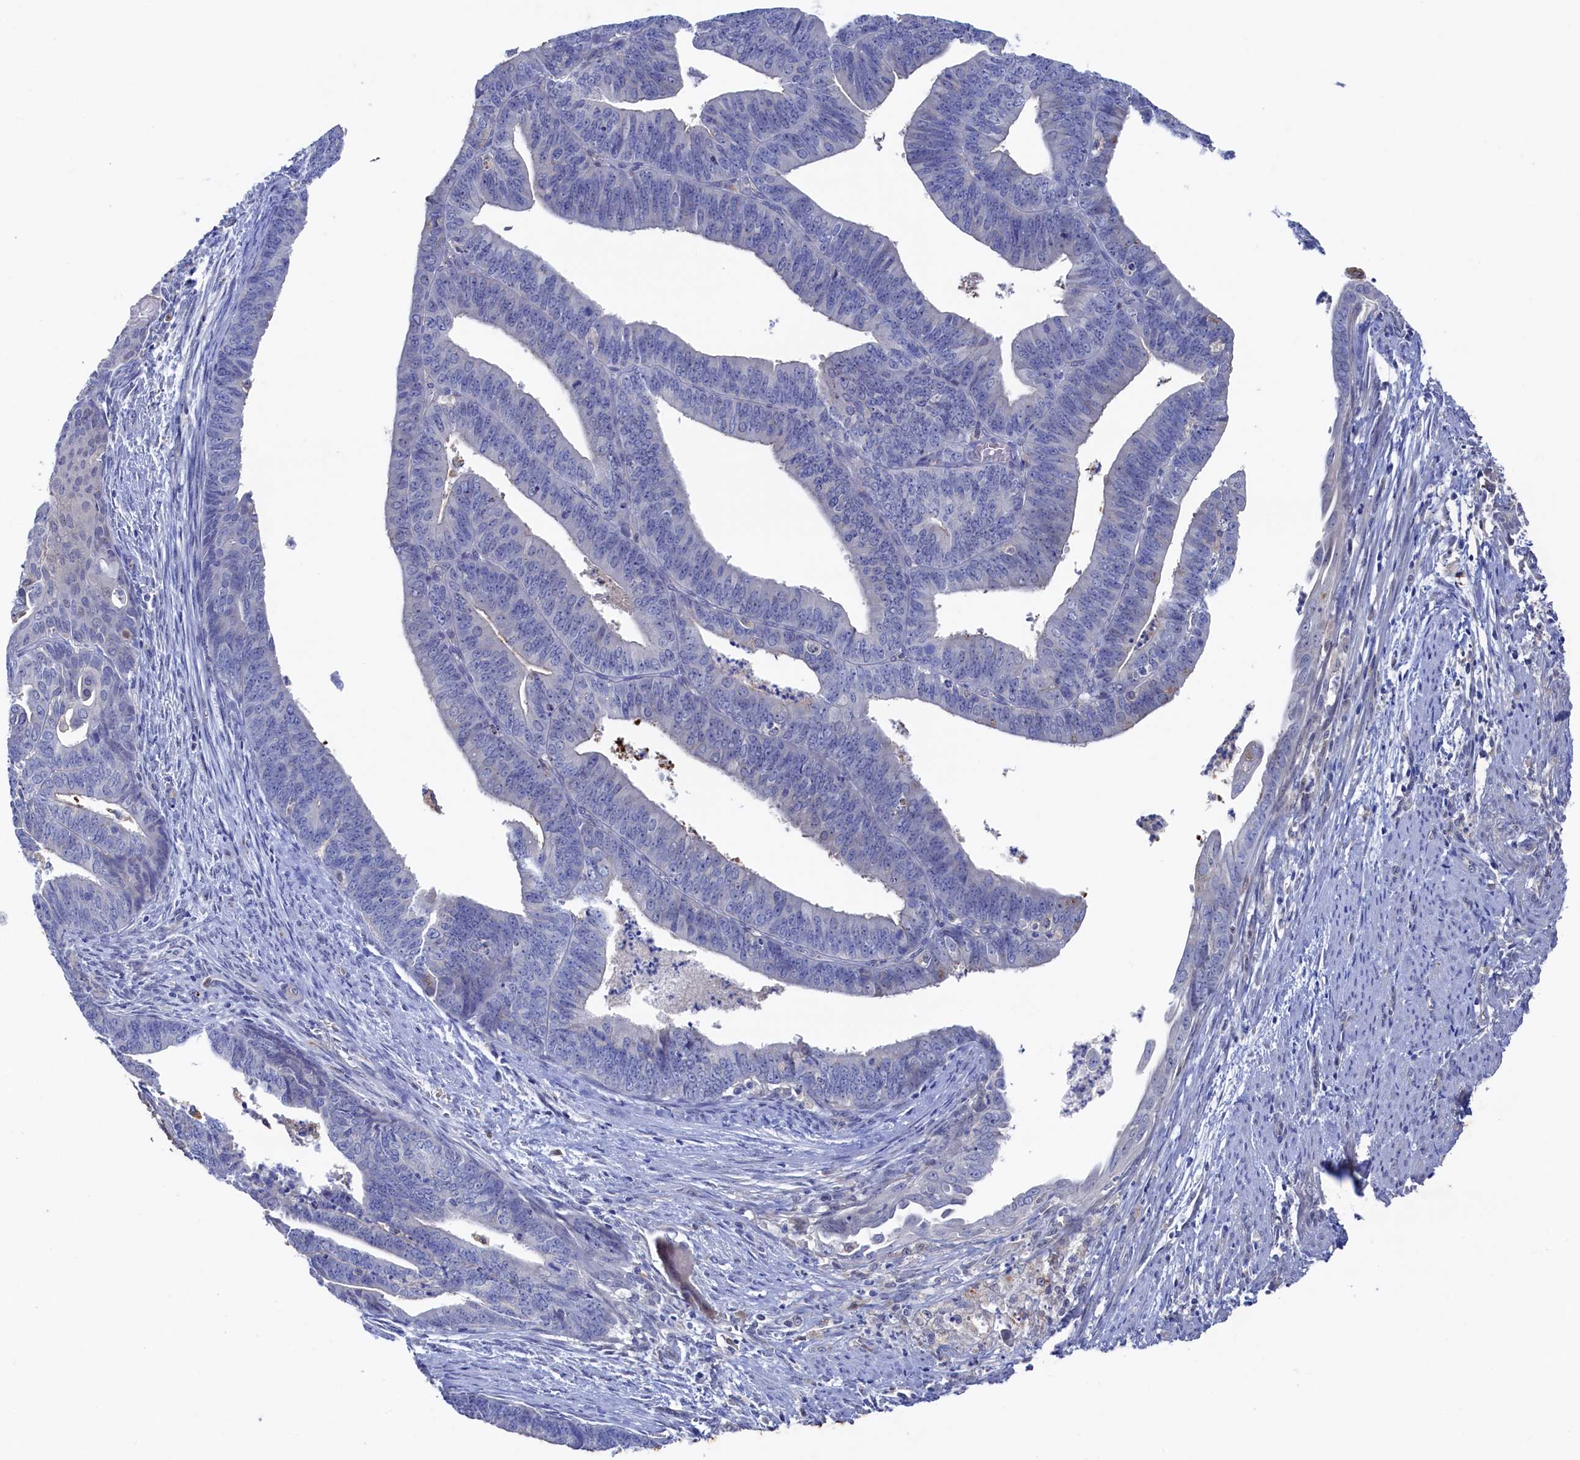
{"staining": {"intensity": "negative", "quantity": "none", "location": "none"}, "tissue": "endometrial cancer", "cell_type": "Tumor cells", "image_type": "cancer", "snomed": [{"axis": "morphology", "description": "Adenocarcinoma, NOS"}, {"axis": "topography", "description": "Endometrium"}], "caption": "DAB immunohistochemical staining of human endometrial adenocarcinoma exhibits no significant staining in tumor cells. Nuclei are stained in blue.", "gene": "RNH1", "patient": {"sex": "female", "age": 73}}